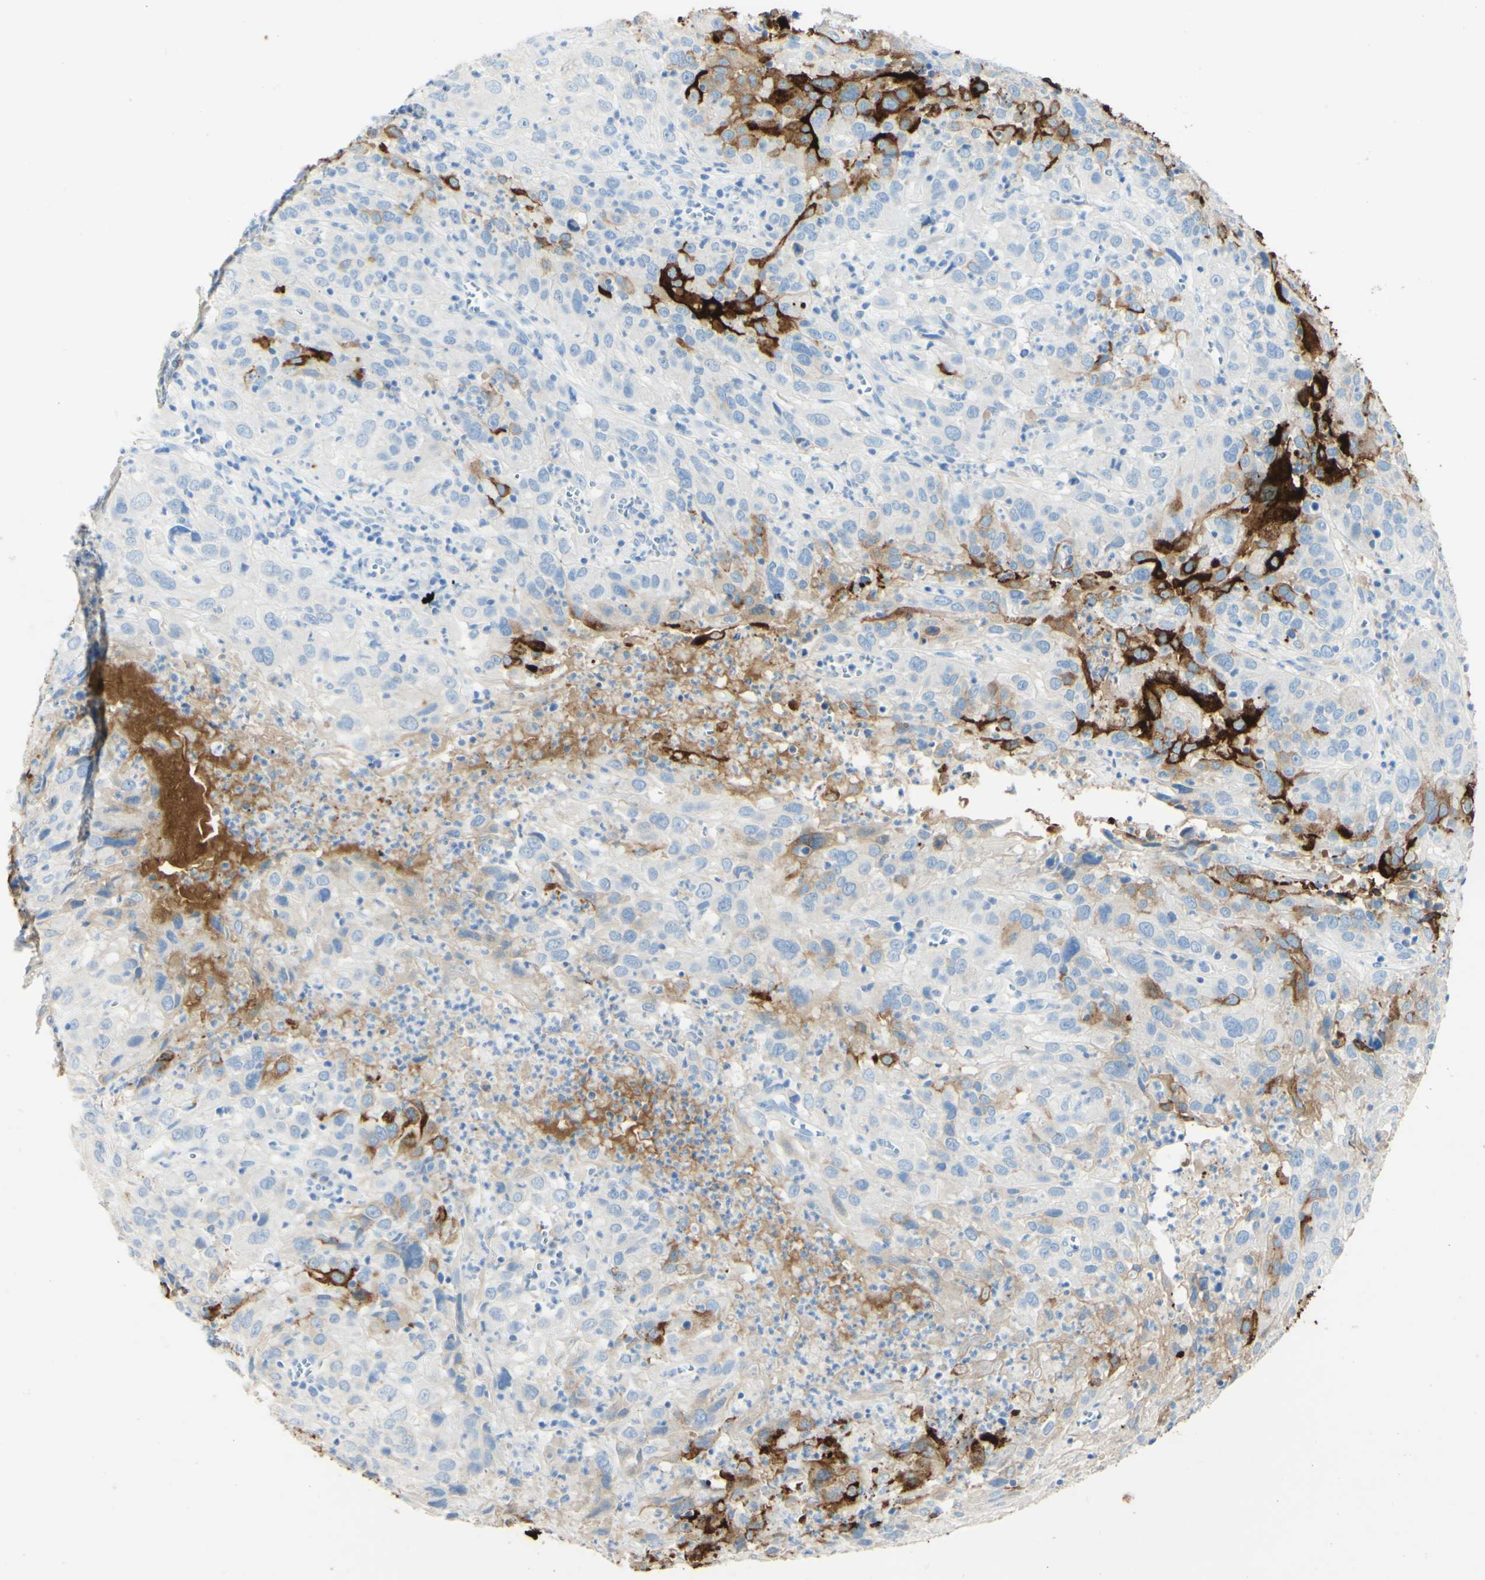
{"staining": {"intensity": "strong", "quantity": "<25%", "location": "cytoplasmic/membranous"}, "tissue": "cervical cancer", "cell_type": "Tumor cells", "image_type": "cancer", "snomed": [{"axis": "morphology", "description": "Squamous cell carcinoma, NOS"}, {"axis": "topography", "description": "Cervix"}], "caption": "Protein staining of cervical cancer (squamous cell carcinoma) tissue demonstrates strong cytoplasmic/membranous expression in about <25% of tumor cells. Using DAB (brown) and hematoxylin (blue) stains, captured at high magnification using brightfield microscopy.", "gene": "PIGR", "patient": {"sex": "female", "age": 32}}